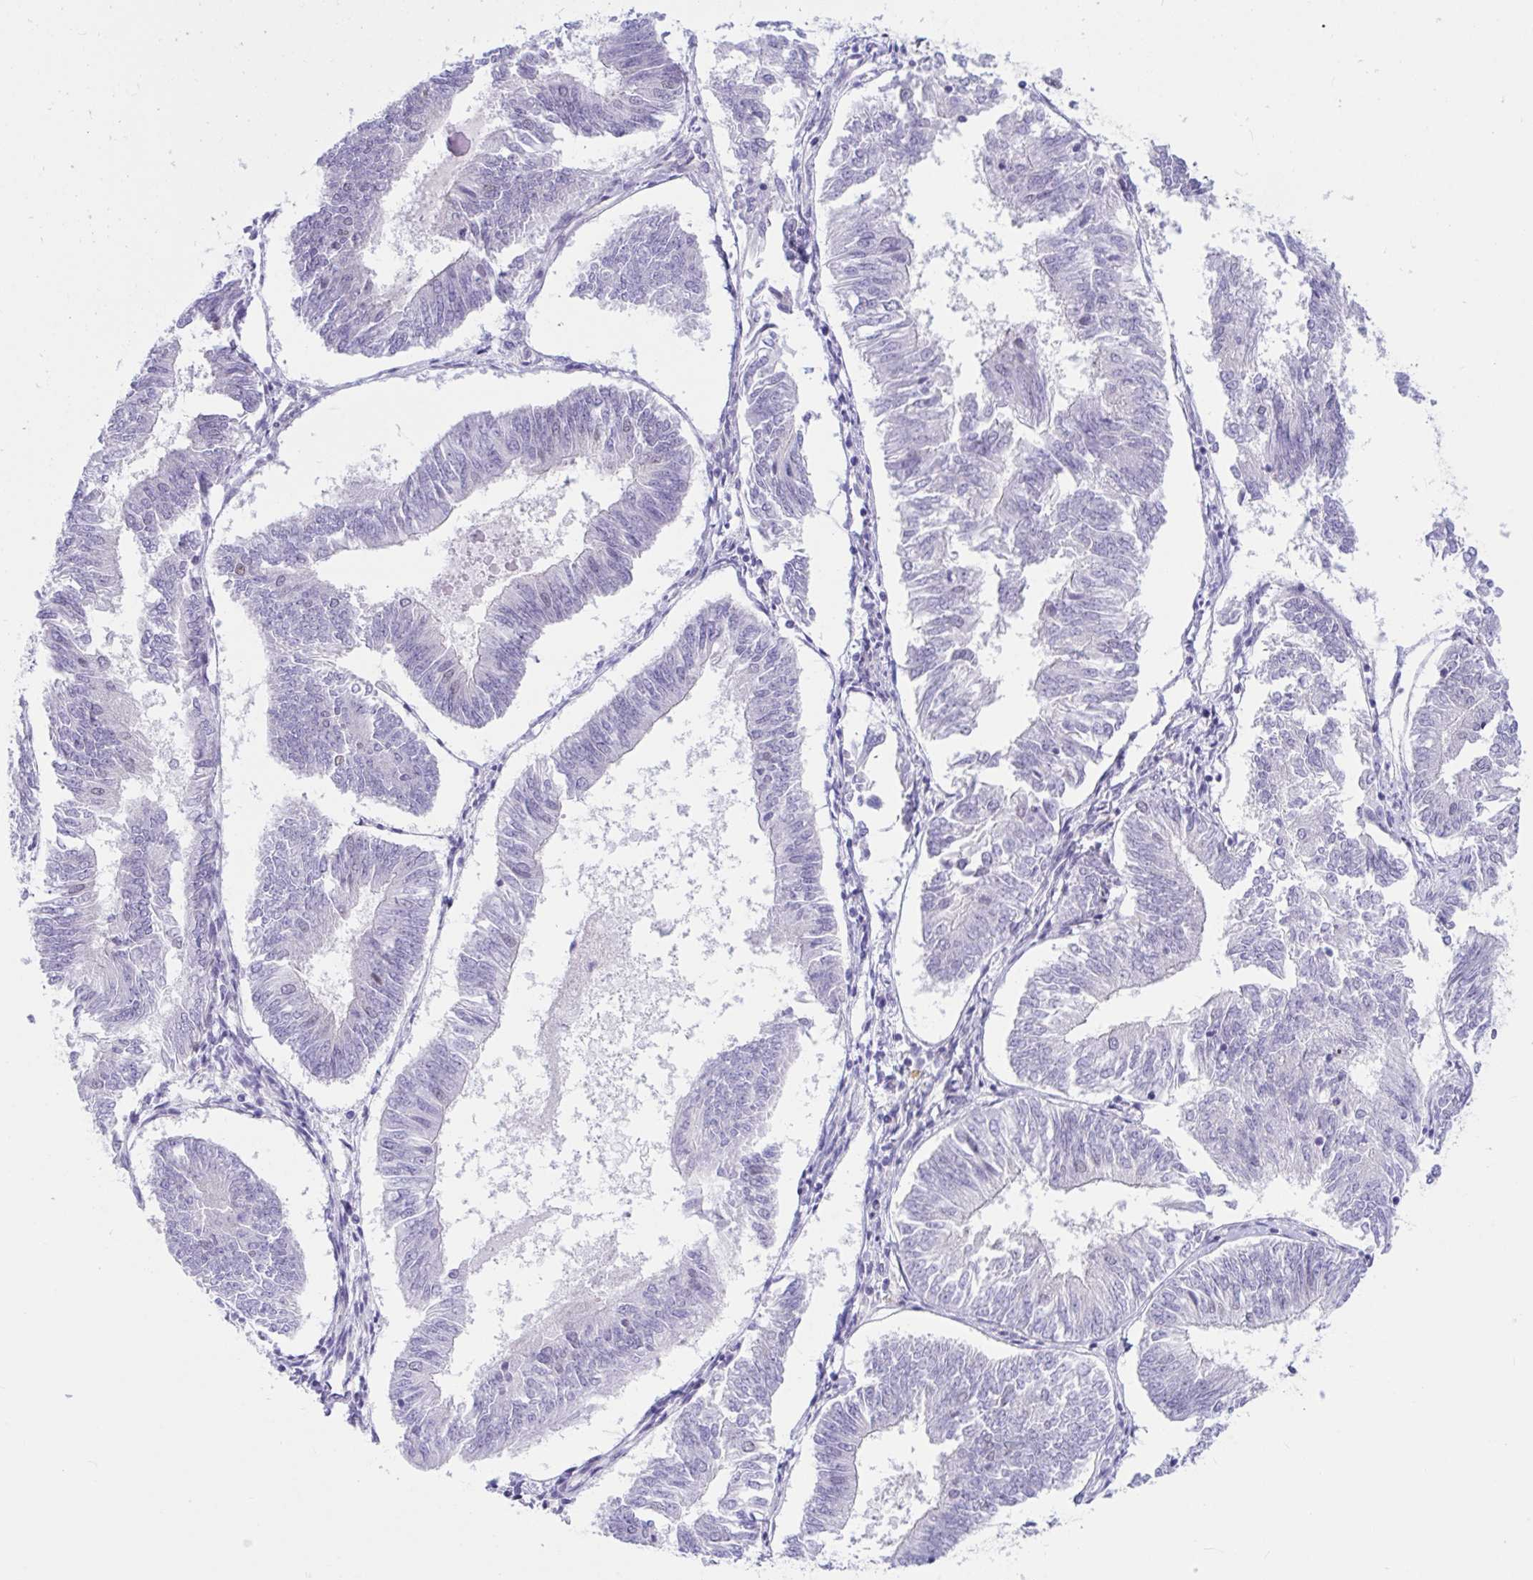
{"staining": {"intensity": "negative", "quantity": "none", "location": "none"}, "tissue": "endometrial cancer", "cell_type": "Tumor cells", "image_type": "cancer", "snomed": [{"axis": "morphology", "description": "Adenocarcinoma, NOS"}, {"axis": "topography", "description": "Endometrium"}], "caption": "Endometrial cancer stained for a protein using IHC displays no staining tumor cells.", "gene": "IKZF2", "patient": {"sex": "female", "age": 58}}